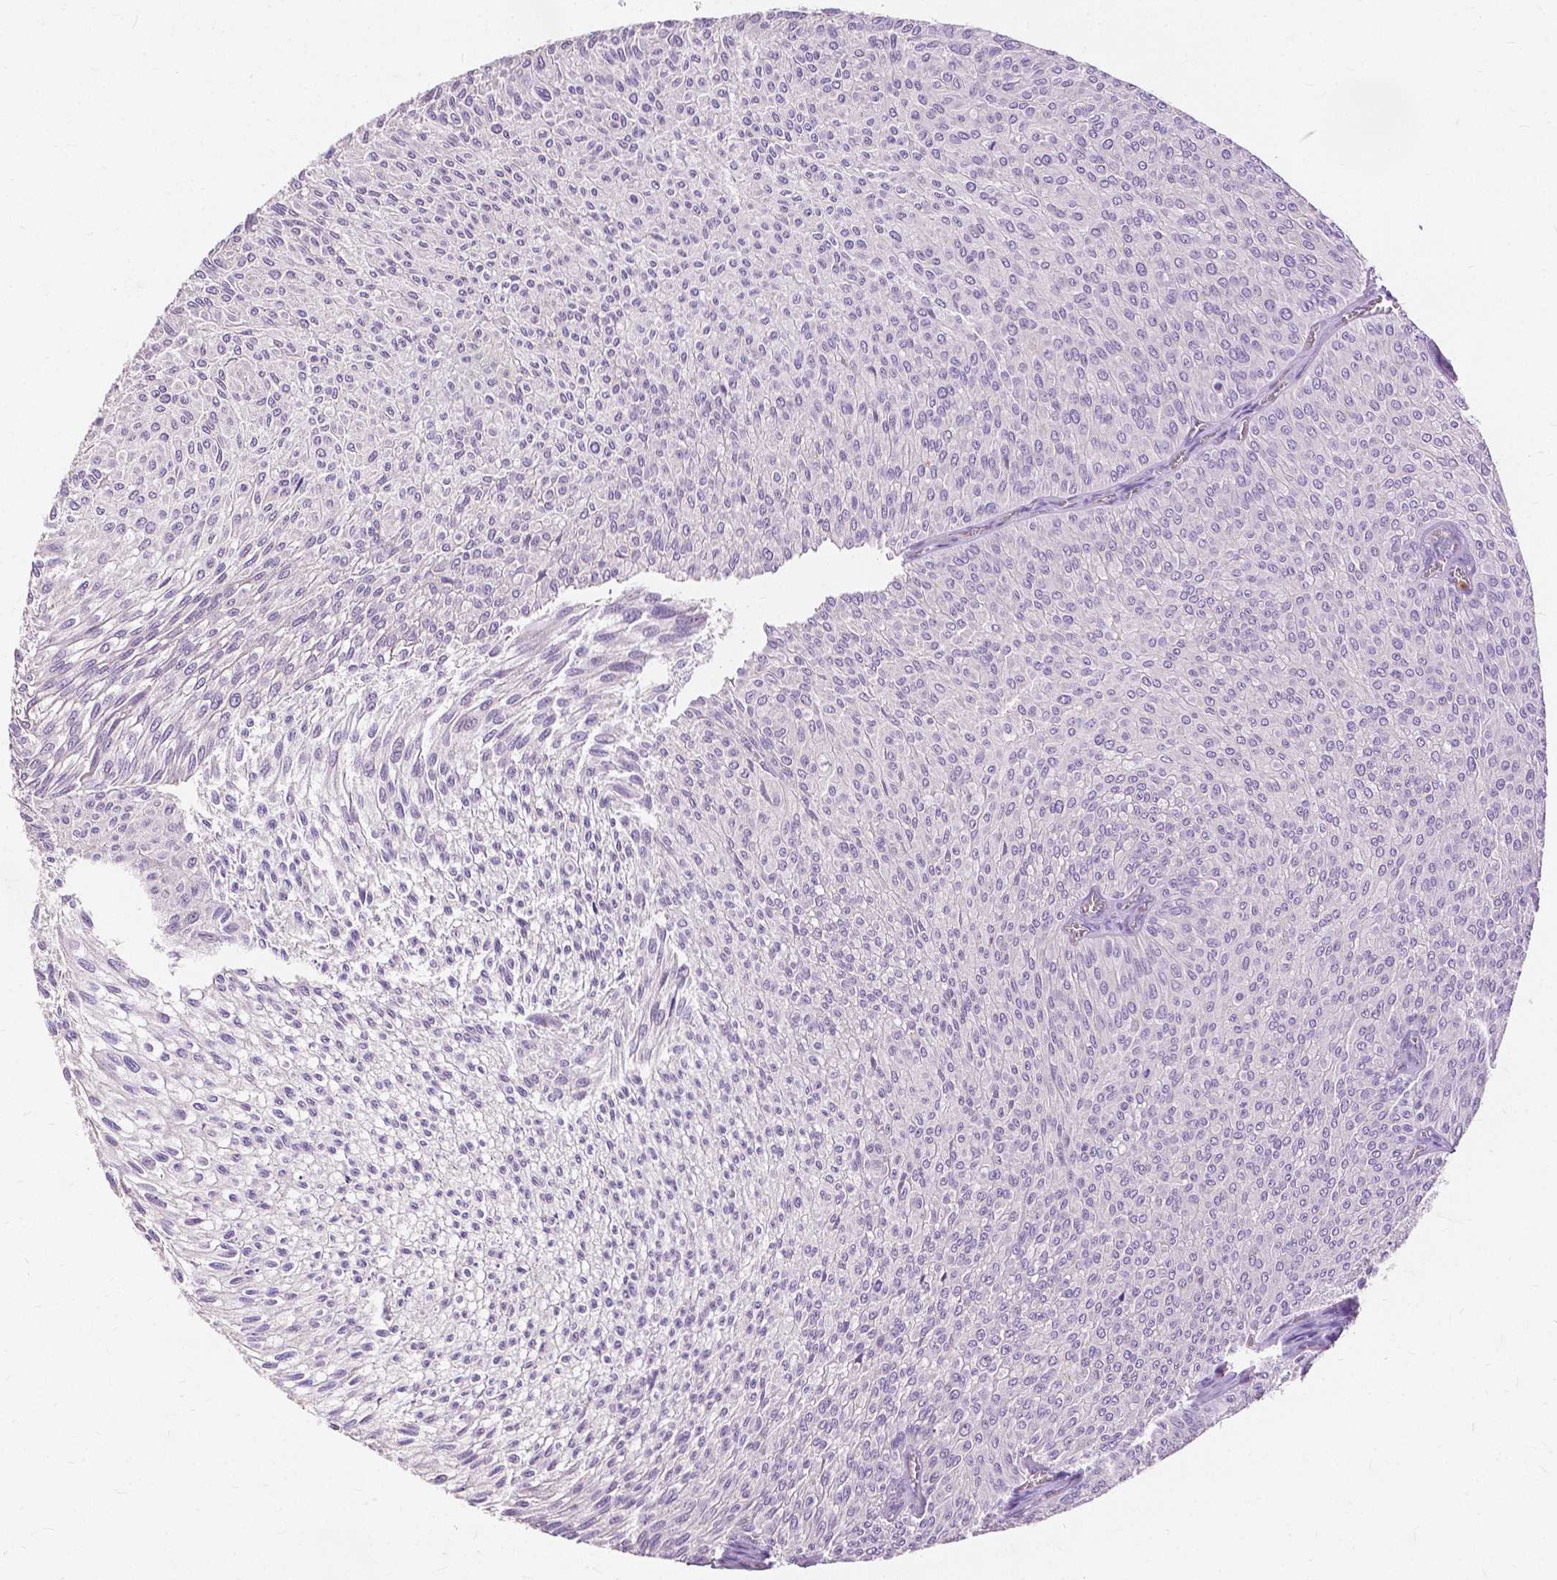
{"staining": {"intensity": "negative", "quantity": "none", "location": "none"}, "tissue": "urothelial cancer", "cell_type": "Tumor cells", "image_type": "cancer", "snomed": [{"axis": "morphology", "description": "Urothelial carcinoma, Low grade"}, {"axis": "topography", "description": "Urinary bladder"}], "caption": "This is an immunohistochemistry (IHC) histopathology image of low-grade urothelial carcinoma. There is no positivity in tumor cells.", "gene": "CXCR2", "patient": {"sex": "male", "age": 91}}